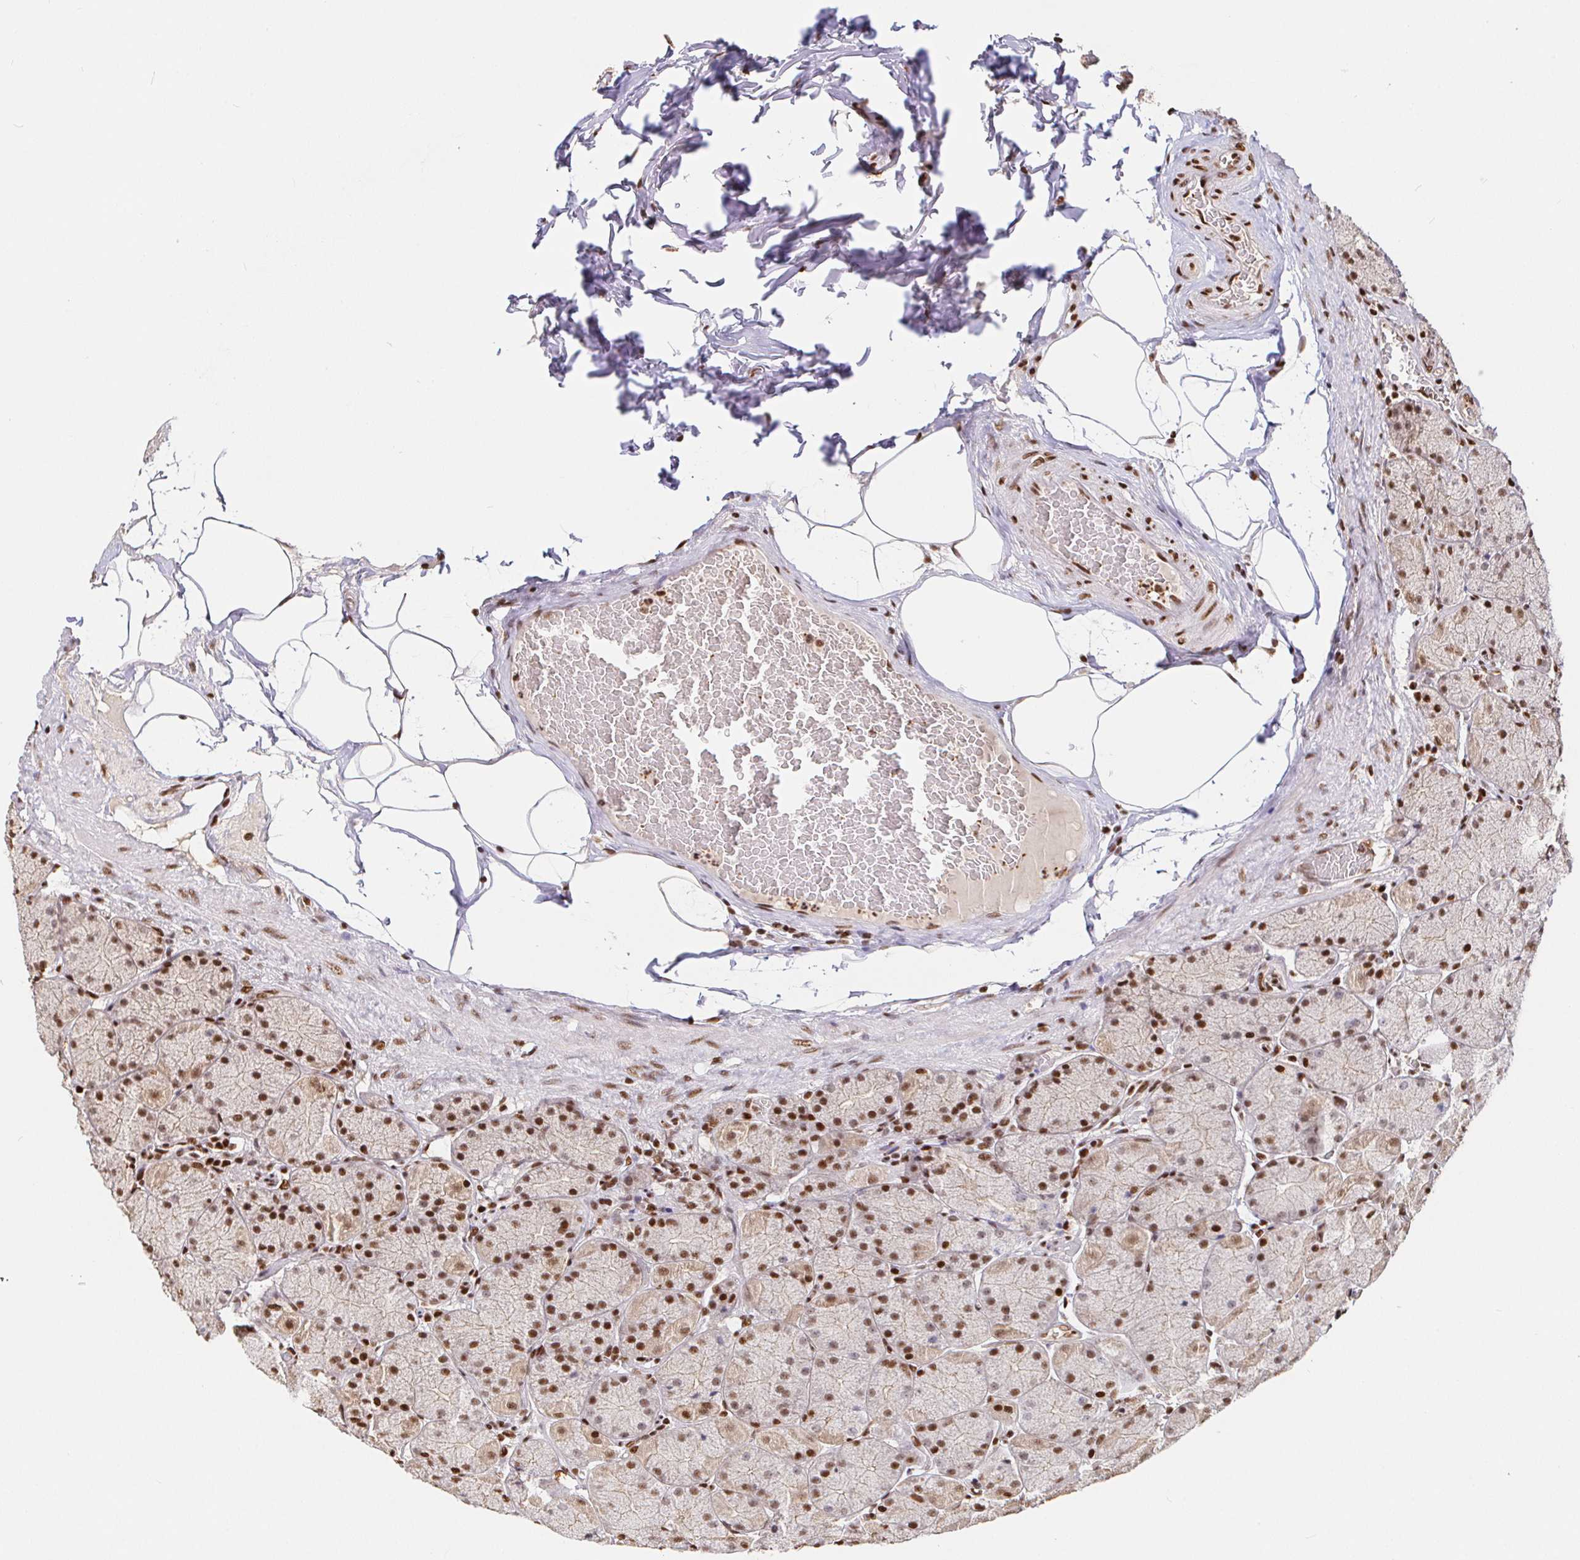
{"staining": {"intensity": "moderate", "quantity": ">75%", "location": "nuclear"}, "tissue": "stomach", "cell_type": "Glandular cells", "image_type": "normal", "snomed": [{"axis": "morphology", "description": "Normal tissue, NOS"}, {"axis": "topography", "description": "Stomach, upper"}], "caption": "Unremarkable stomach exhibits moderate nuclear staining in about >75% of glandular cells, visualized by immunohistochemistry.", "gene": "SP3", "patient": {"sex": "female", "age": 56}}